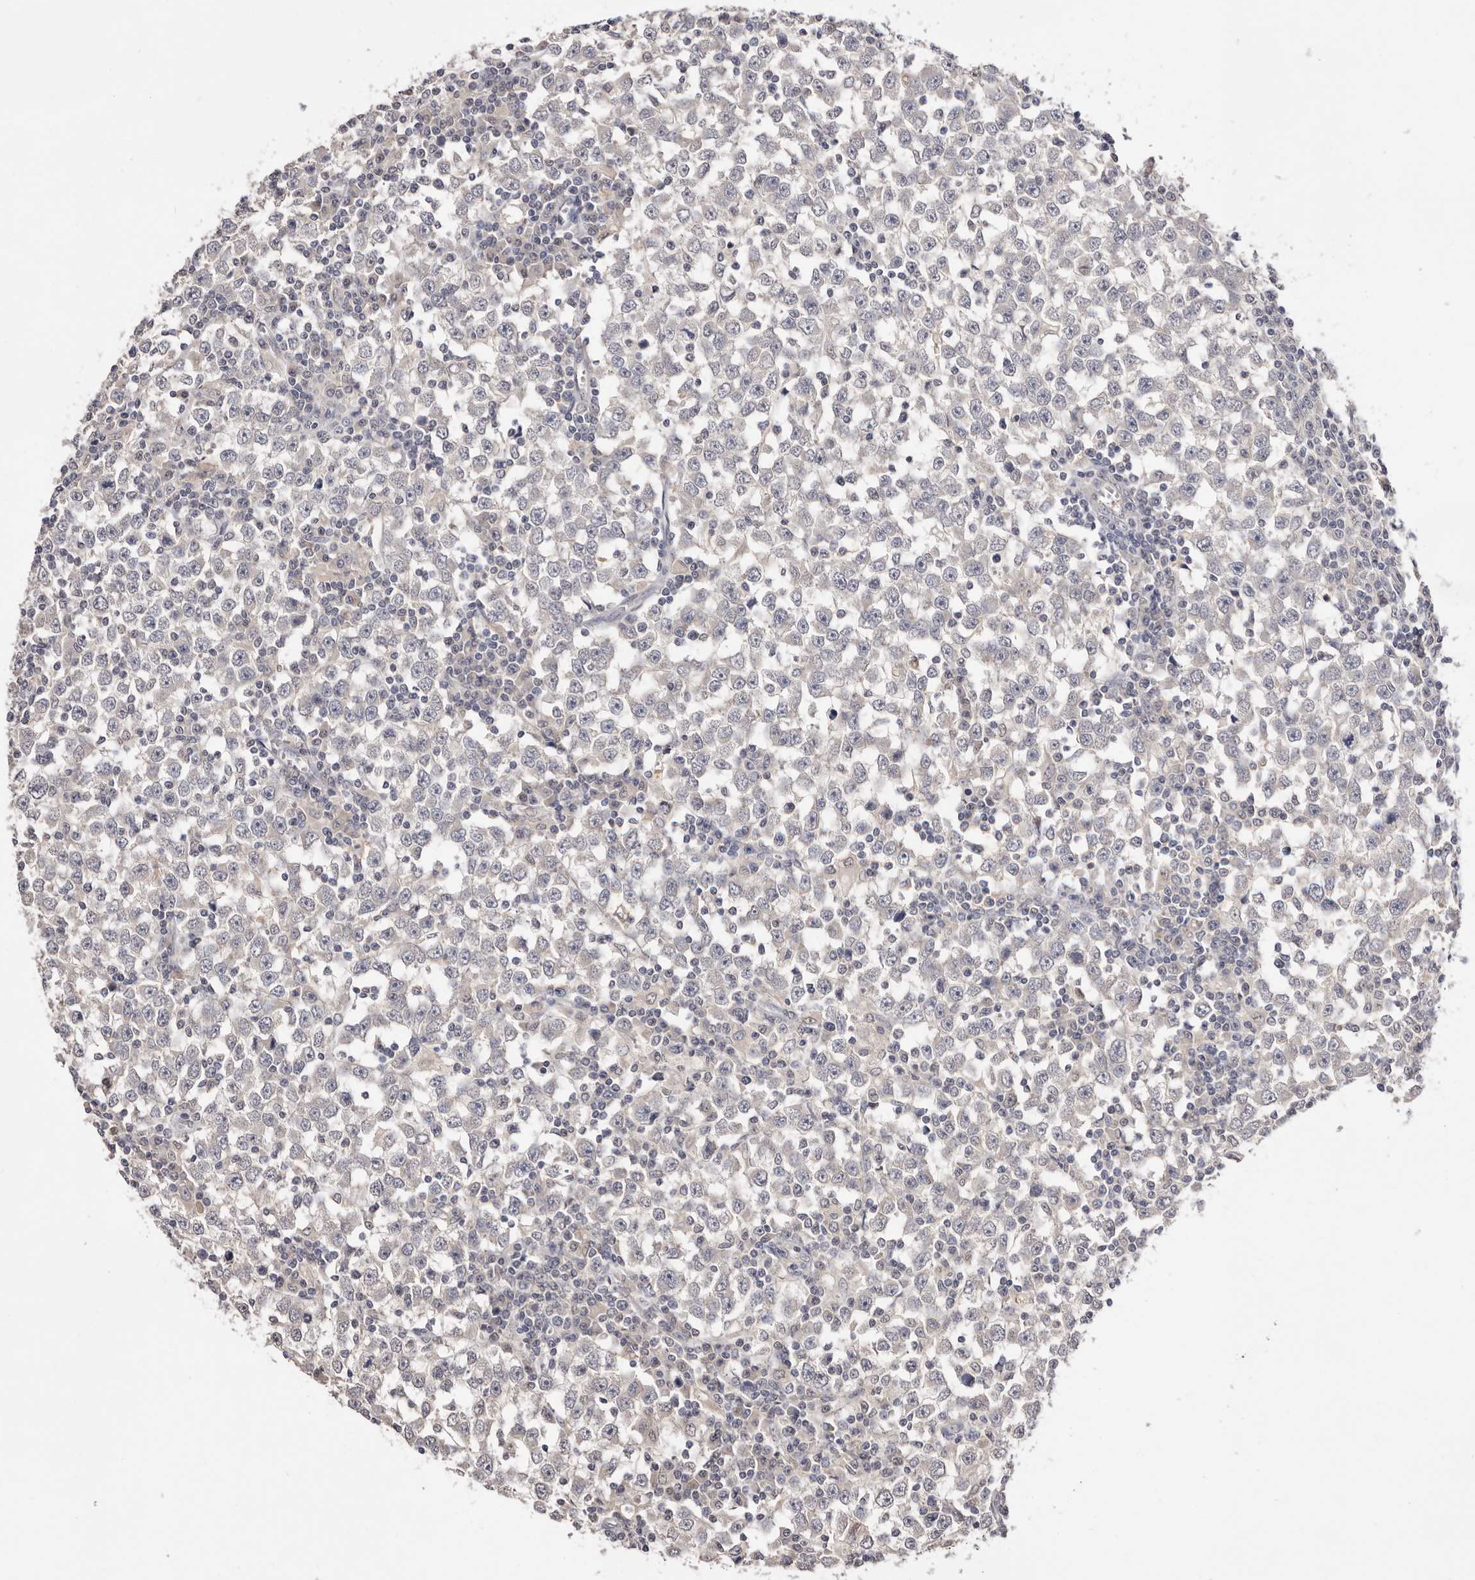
{"staining": {"intensity": "negative", "quantity": "none", "location": "none"}, "tissue": "testis cancer", "cell_type": "Tumor cells", "image_type": "cancer", "snomed": [{"axis": "morphology", "description": "Seminoma, NOS"}, {"axis": "topography", "description": "Testis"}], "caption": "Tumor cells show no significant staining in seminoma (testis).", "gene": "DOP1A", "patient": {"sex": "male", "age": 65}}